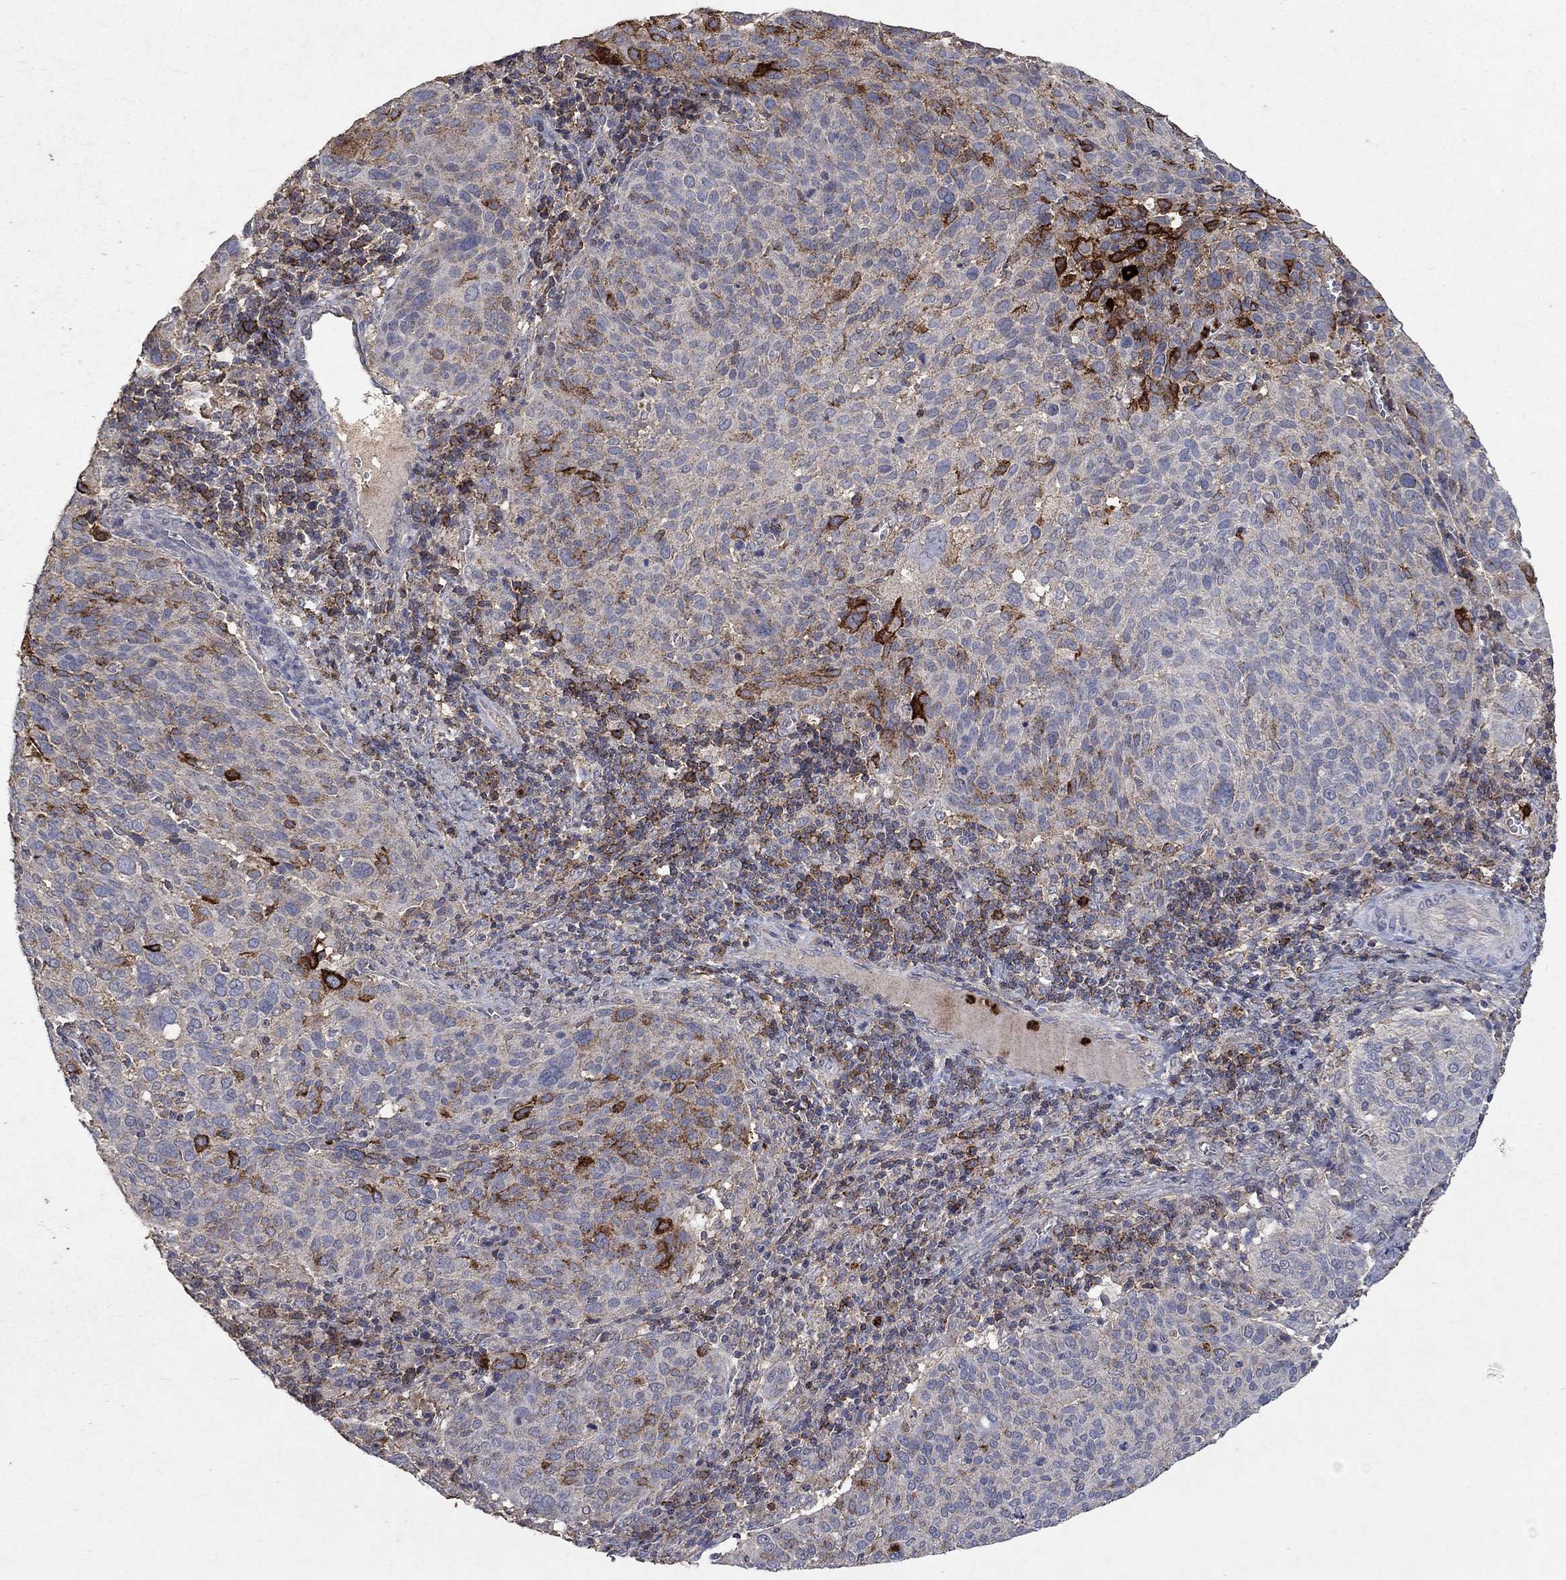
{"staining": {"intensity": "strong", "quantity": "<25%", "location": "cytoplasmic/membranous"}, "tissue": "cervical cancer", "cell_type": "Tumor cells", "image_type": "cancer", "snomed": [{"axis": "morphology", "description": "Squamous cell carcinoma, NOS"}, {"axis": "topography", "description": "Cervix"}], "caption": "A medium amount of strong cytoplasmic/membranous staining is identified in about <25% of tumor cells in cervical cancer (squamous cell carcinoma) tissue. (Stains: DAB in brown, nuclei in blue, Microscopy: brightfield microscopy at high magnification).", "gene": "CD24", "patient": {"sex": "female", "age": 39}}